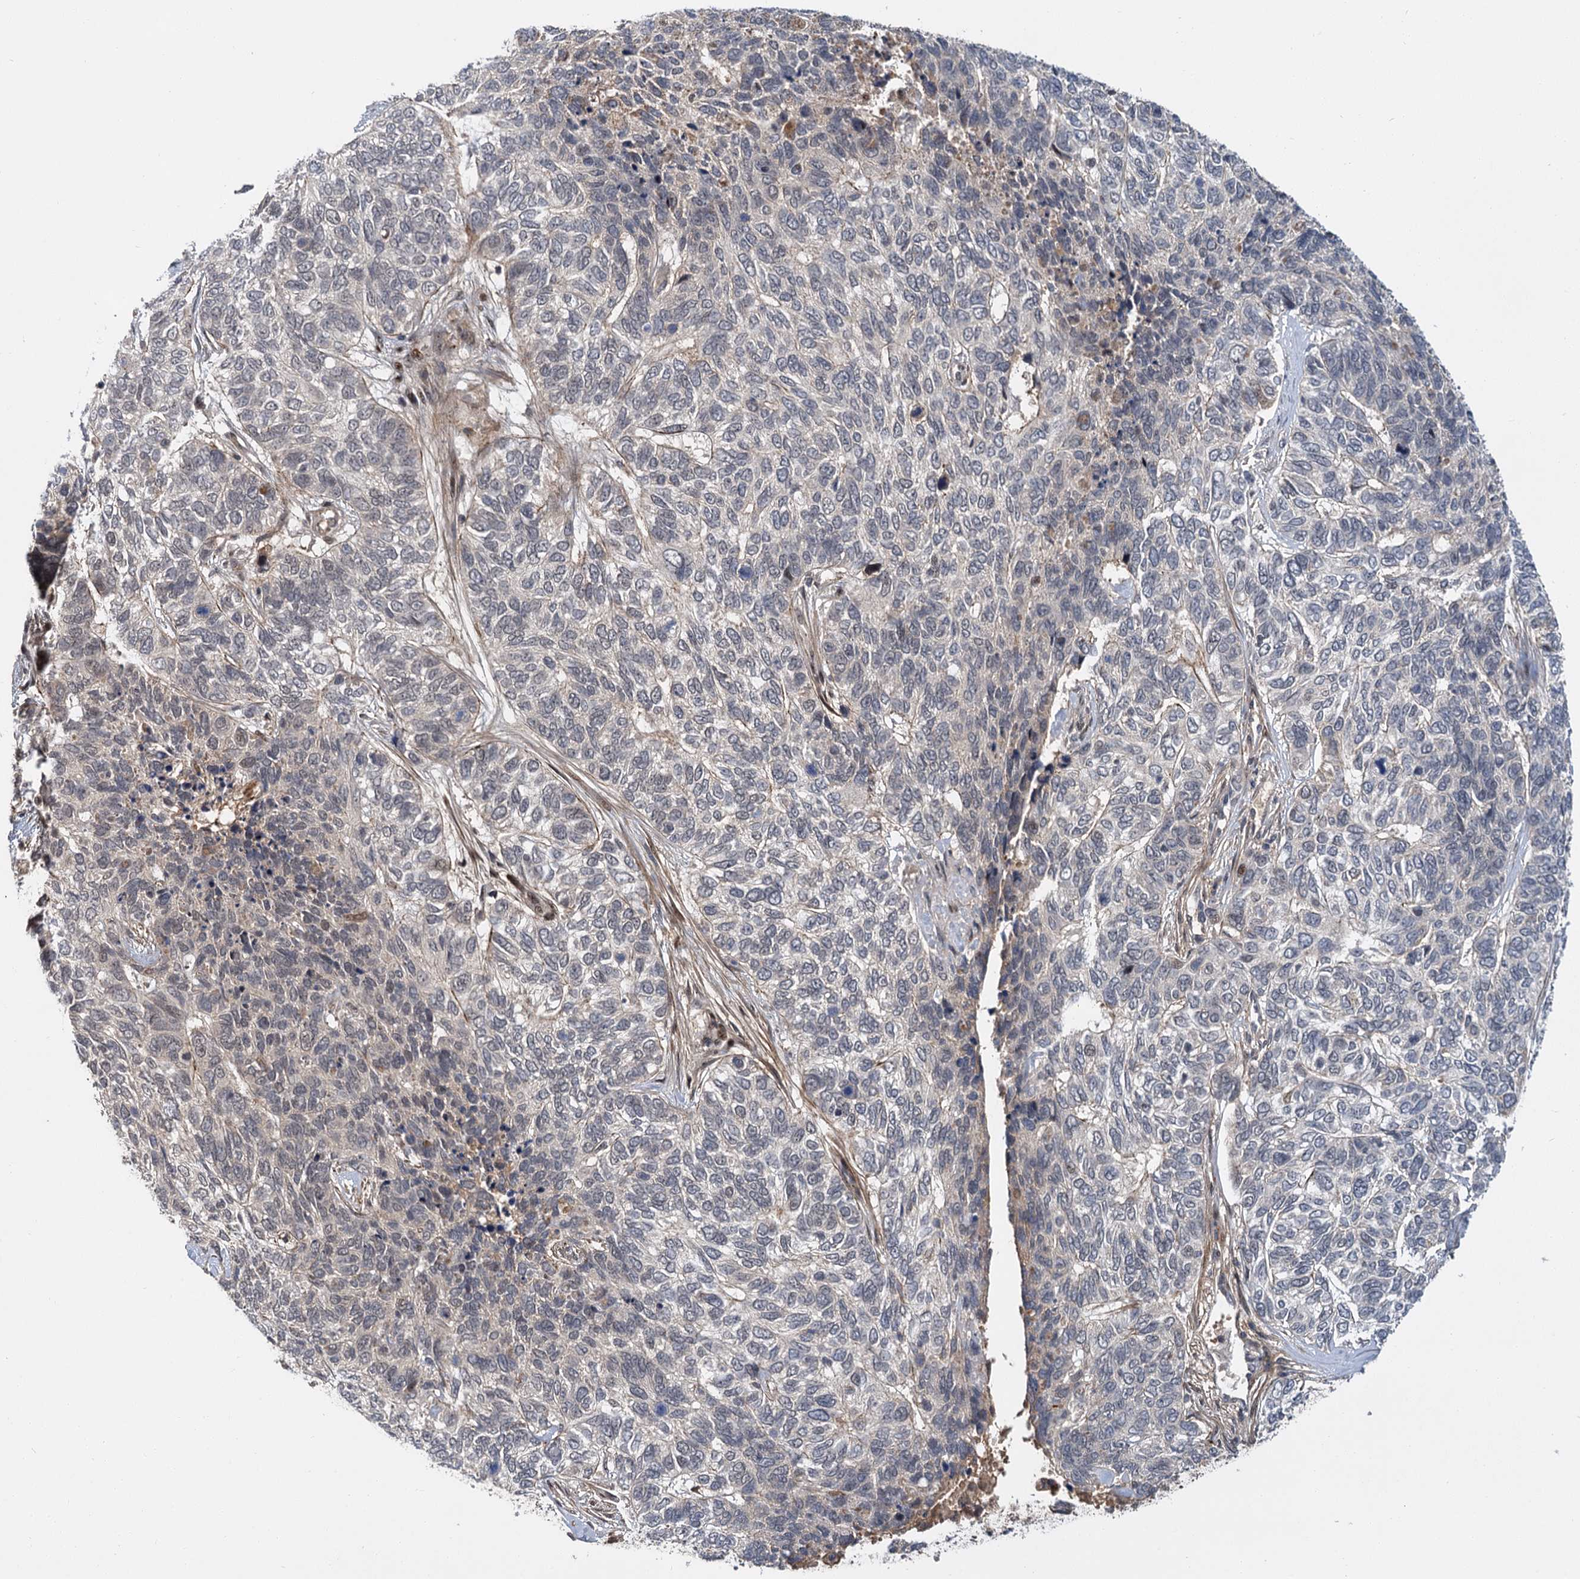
{"staining": {"intensity": "negative", "quantity": "none", "location": "none"}, "tissue": "skin cancer", "cell_type": "Tumor cells", "image_type": "cancer", "snomed": [{"axis": "morphology", "description": "Basal cell carcinoma"}, {"axis": "topography", "description": "Skin"}], "caption": "Protein analysis of skin cancer (basal cell carcinoma) shows no significant staining in tumor cells.", "gene": "MBD6", "patient": {"sex": "female", "age": 65}}